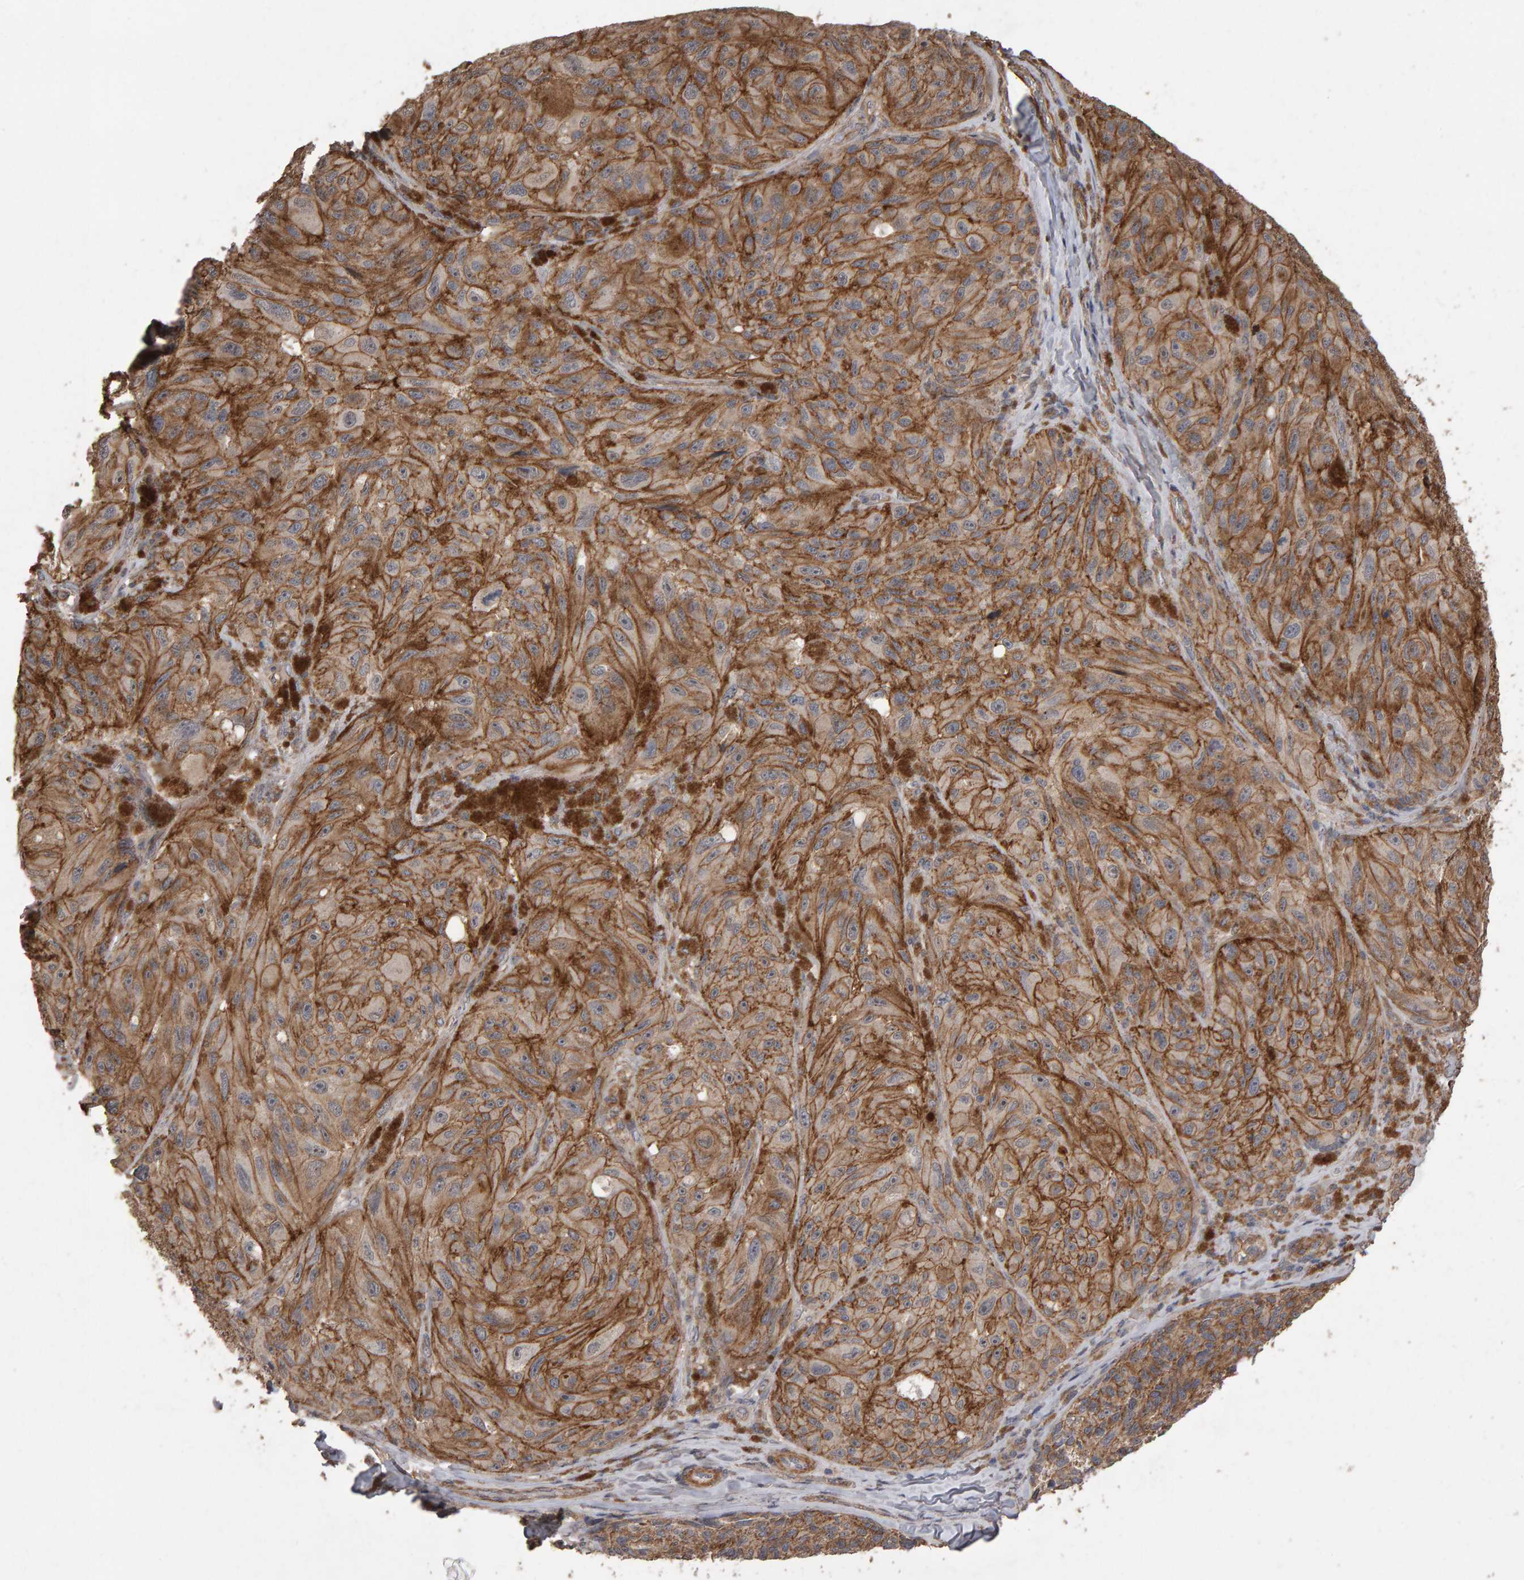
{"staining": {"intensity": "moderate", "quantity": ">75%", "location": "cytoplasmic/membranous"}, "tissue": "melanoma", "cell_type": "Tumor cells", "image_type": "cancer", "snomed": [{"axis": "morphology", "description": "Malignant melanoma, NOS"}, {"axis": "topography", "description": "Skin"}], "caption": "A brown stain highlights moderate cytoplasmic/membranous staining of a protein in malignant melanoma tumor cells.", "gene": "SCRIB", "patient": {"sex": "female", "age": 73}}